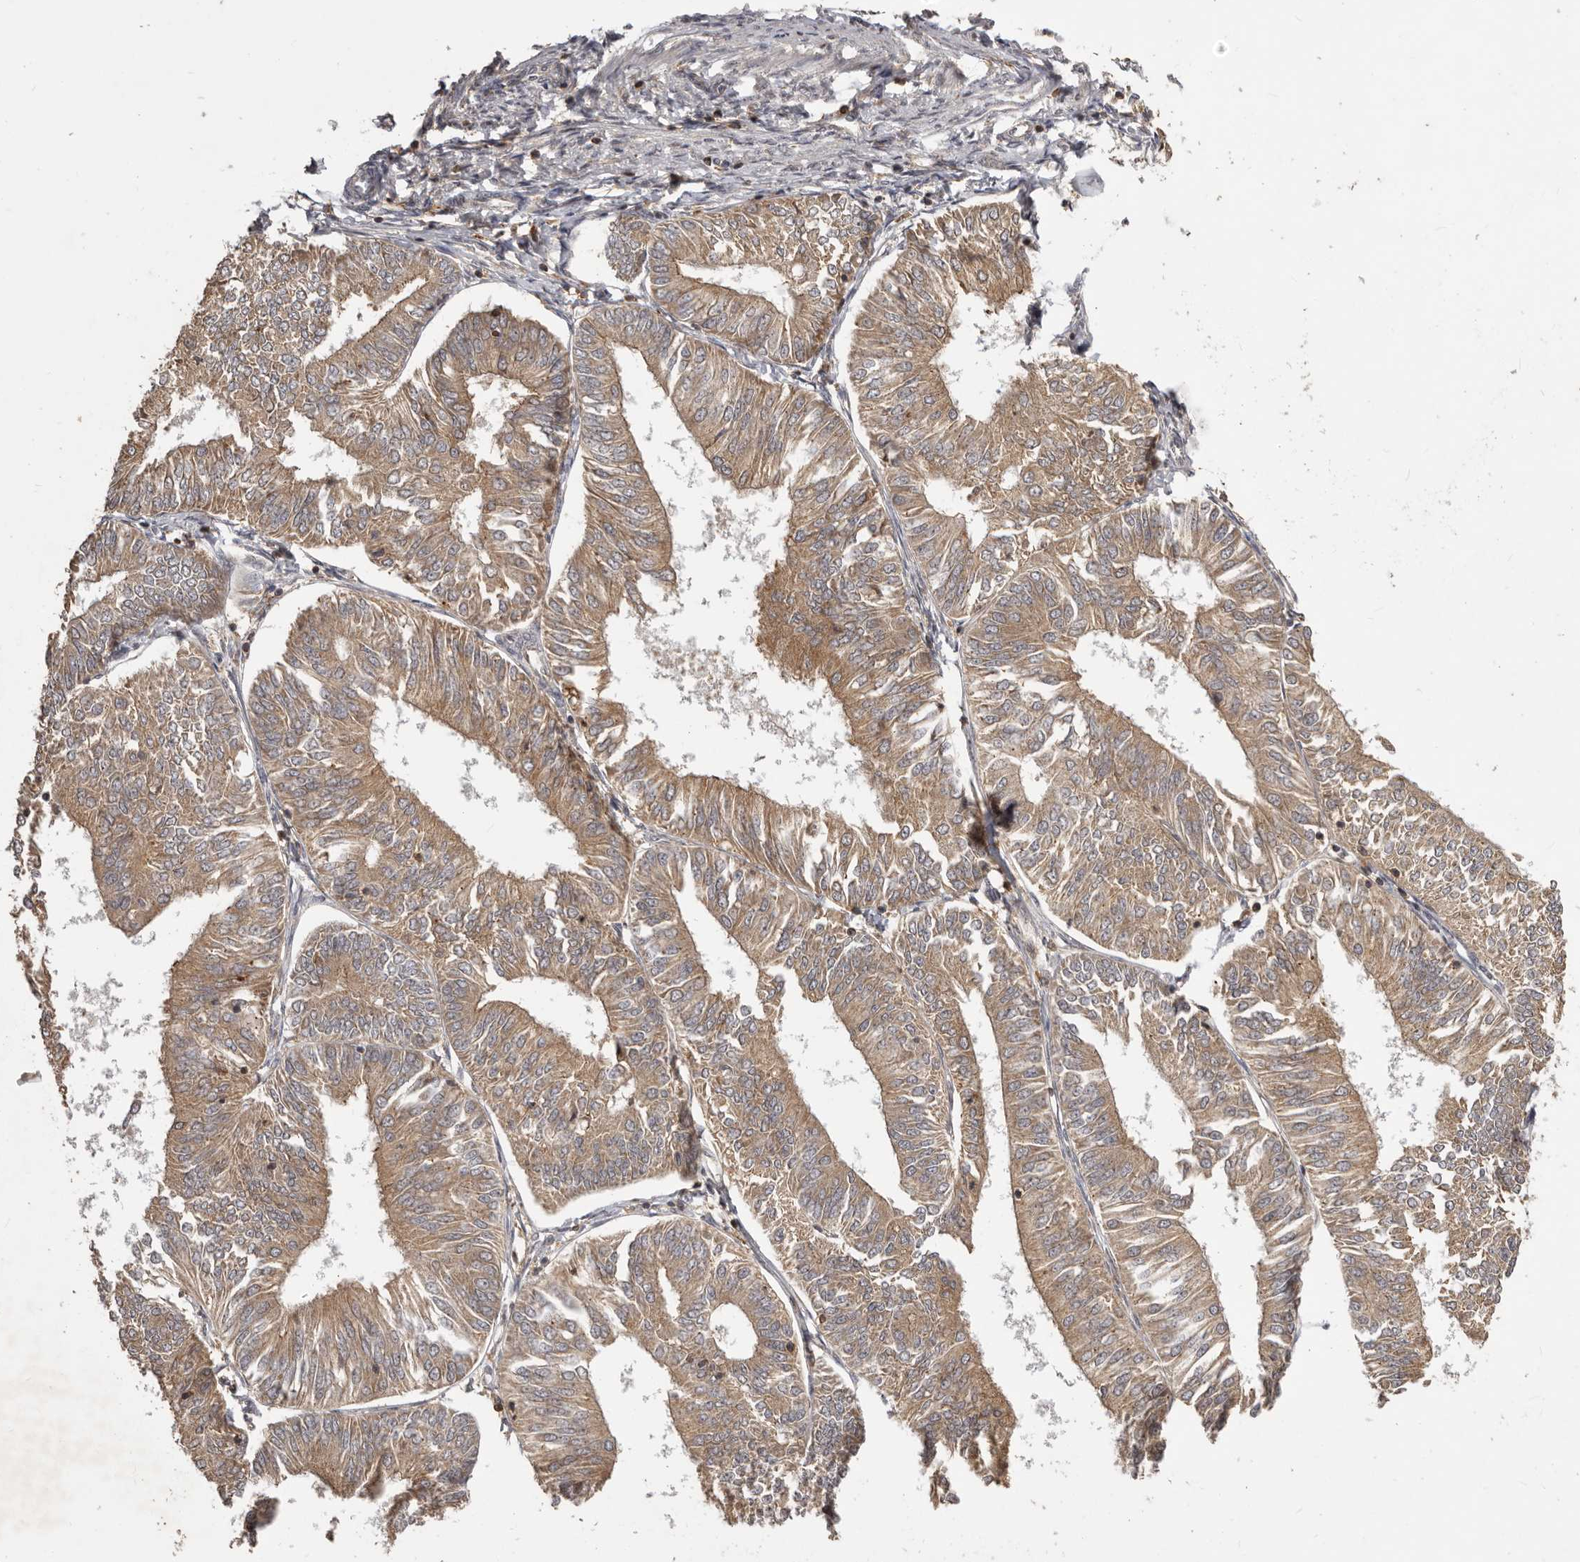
{"staining": {"intensity": "moderate", "quantity": ">75%", "location": "cytoplasmic/membranous"}, "tissue": "endometrial cancer", "cell_type": "Tumor cells", "image_type": "cancer", "snomed": [{"axis": "morphology", "description": "Adenocarcinoma, NOS"}, {"axis": "topography", "description": "Endometrium"}], "caption": "This is a histology image of IHC staining of endometrial adenocarcinoma, which shows moderate expression in the cytoplasmic/membranous of tumor cells.", "gene": "RNF187", "patient": {"sex": "female", "age": 58}}